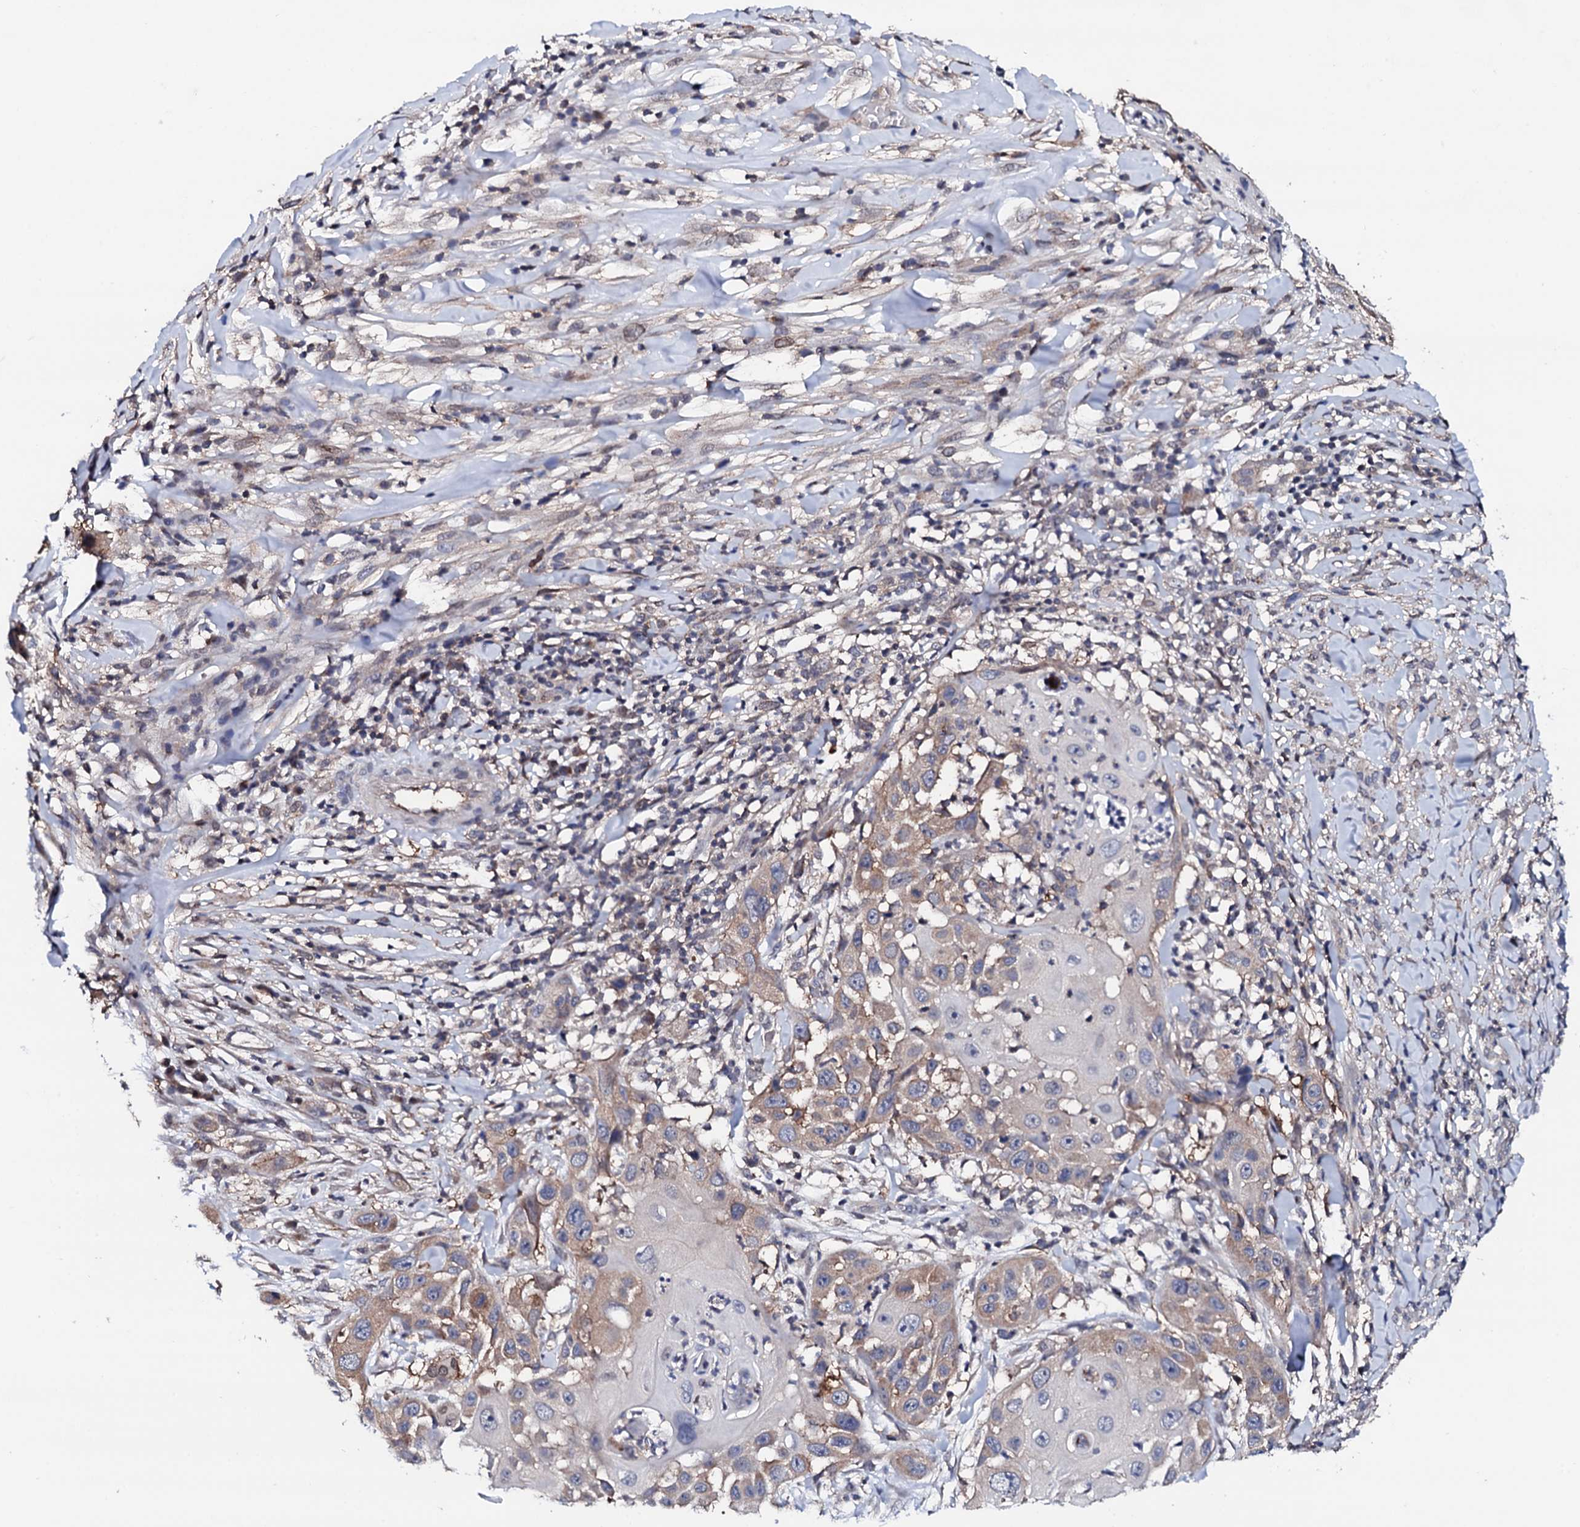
{"staining": {"intensity": "weak", "quantity": "<25%", "location": "cytoplasmic/membranous"}, "tissue": "skin cancer", "cell_type": "Tumor cells", "image_type": "cancer", "snomed": [{"axis": "morphology", "description": "Squamous cell carcinoma, NOS"}, {"axis": "topography", "description": "Skin"}], "caption": "Immunohistochemistry (IHC) image of neoplastic tissue: human squamous cell carcinoma (skin) stained with DAB reveals no significant protein positivity in tumor cells. (DAB (3,3'-diaminobenzidine) immunohistochemistry visualized using brightfield microscopy, high magnification).", "gene": "EDC3", "patient": {"sex": "female", "age": 44}}